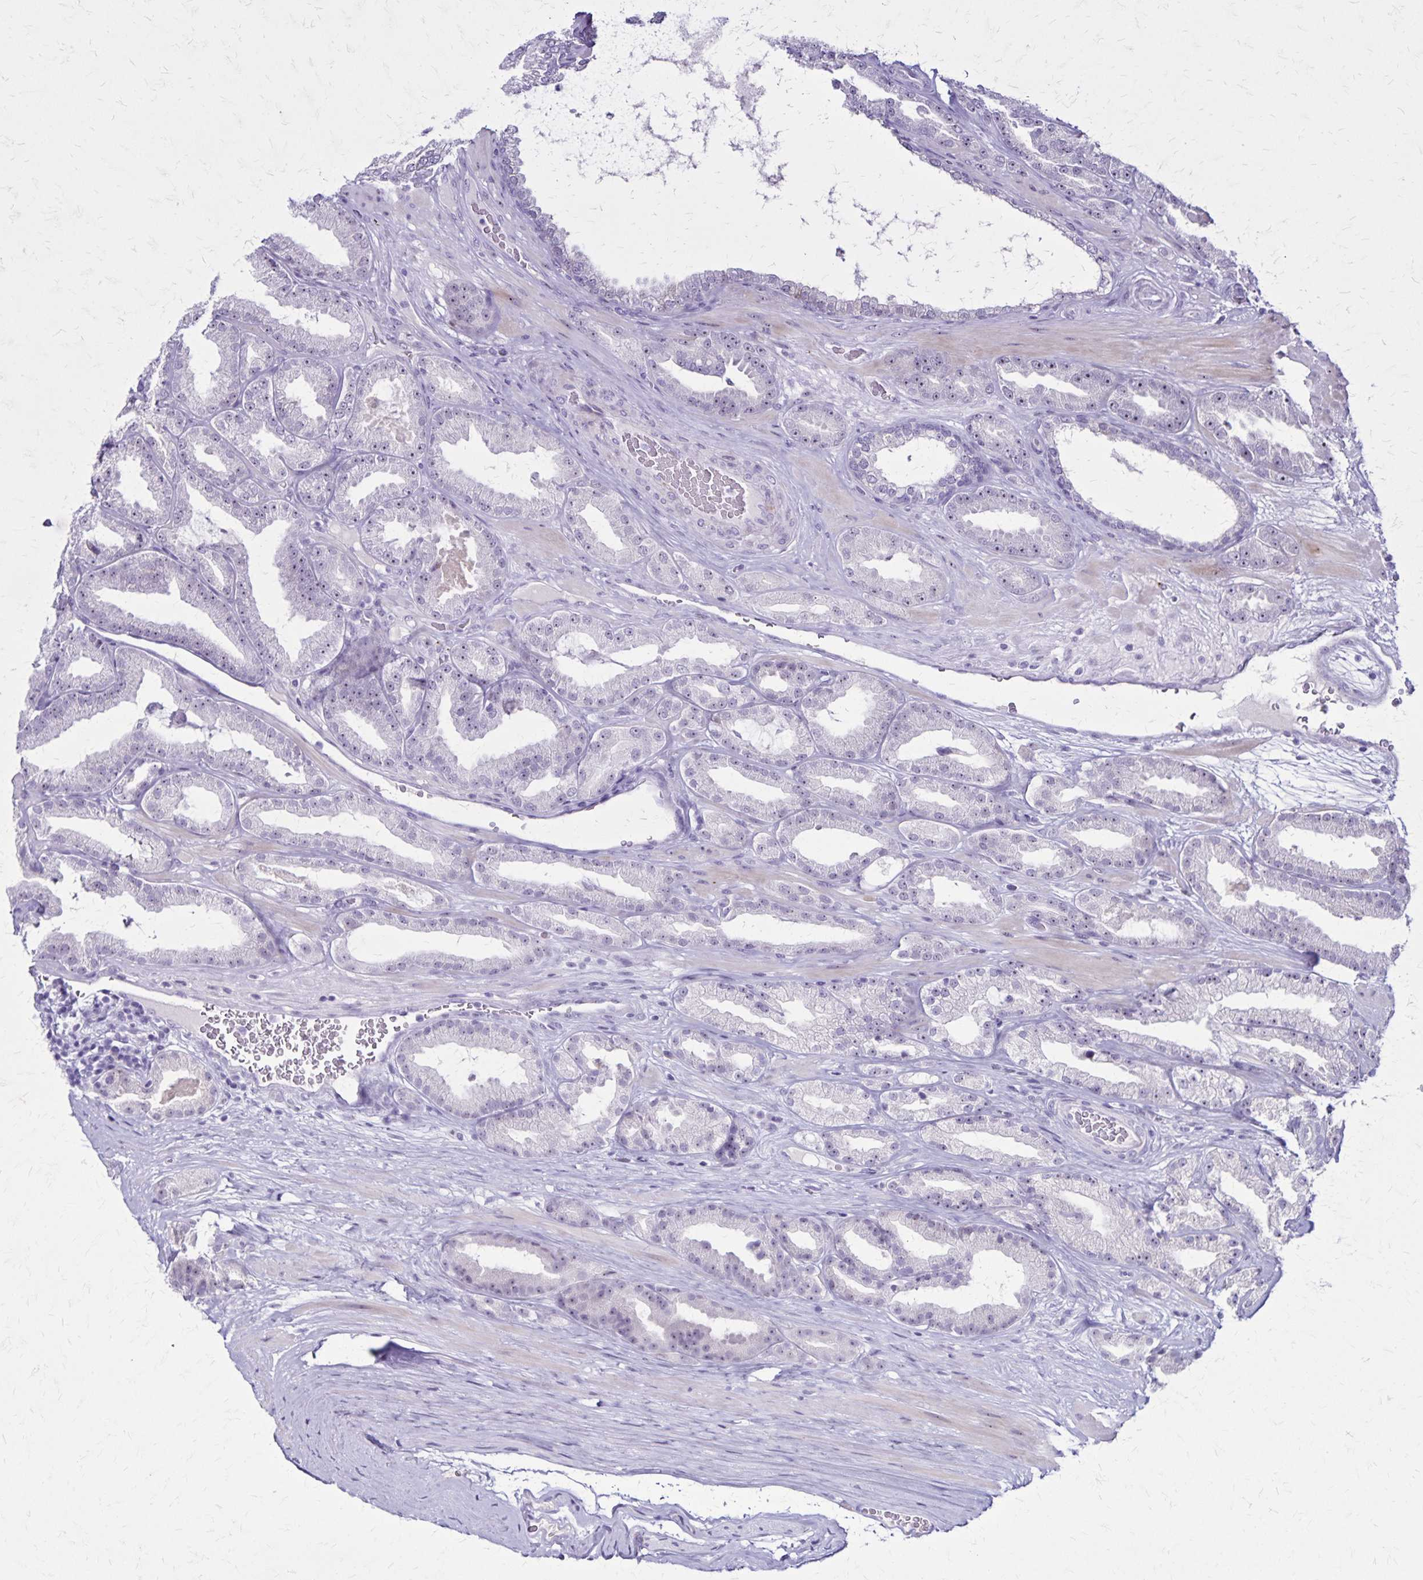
{"staining": {"intensity": "weak", "quantity": "<25%", "location": "nuclear"}, "tissue": "prostate cancer", "cell_type": "Tumor cells", "image_type": "cancer", "snomed": [{"axis": "morphology", "description": "Adenocarcinoma, Low grade"}, {"axis": "topography", "description": "Prostate"}], "caption": "High power microscopy micrograph of an IHC histopathology image of prostate cancer, revealing no significant expression in tumor cells.", "gene": "OR51B5", "patient": {"sex": "male", "age": 61}}